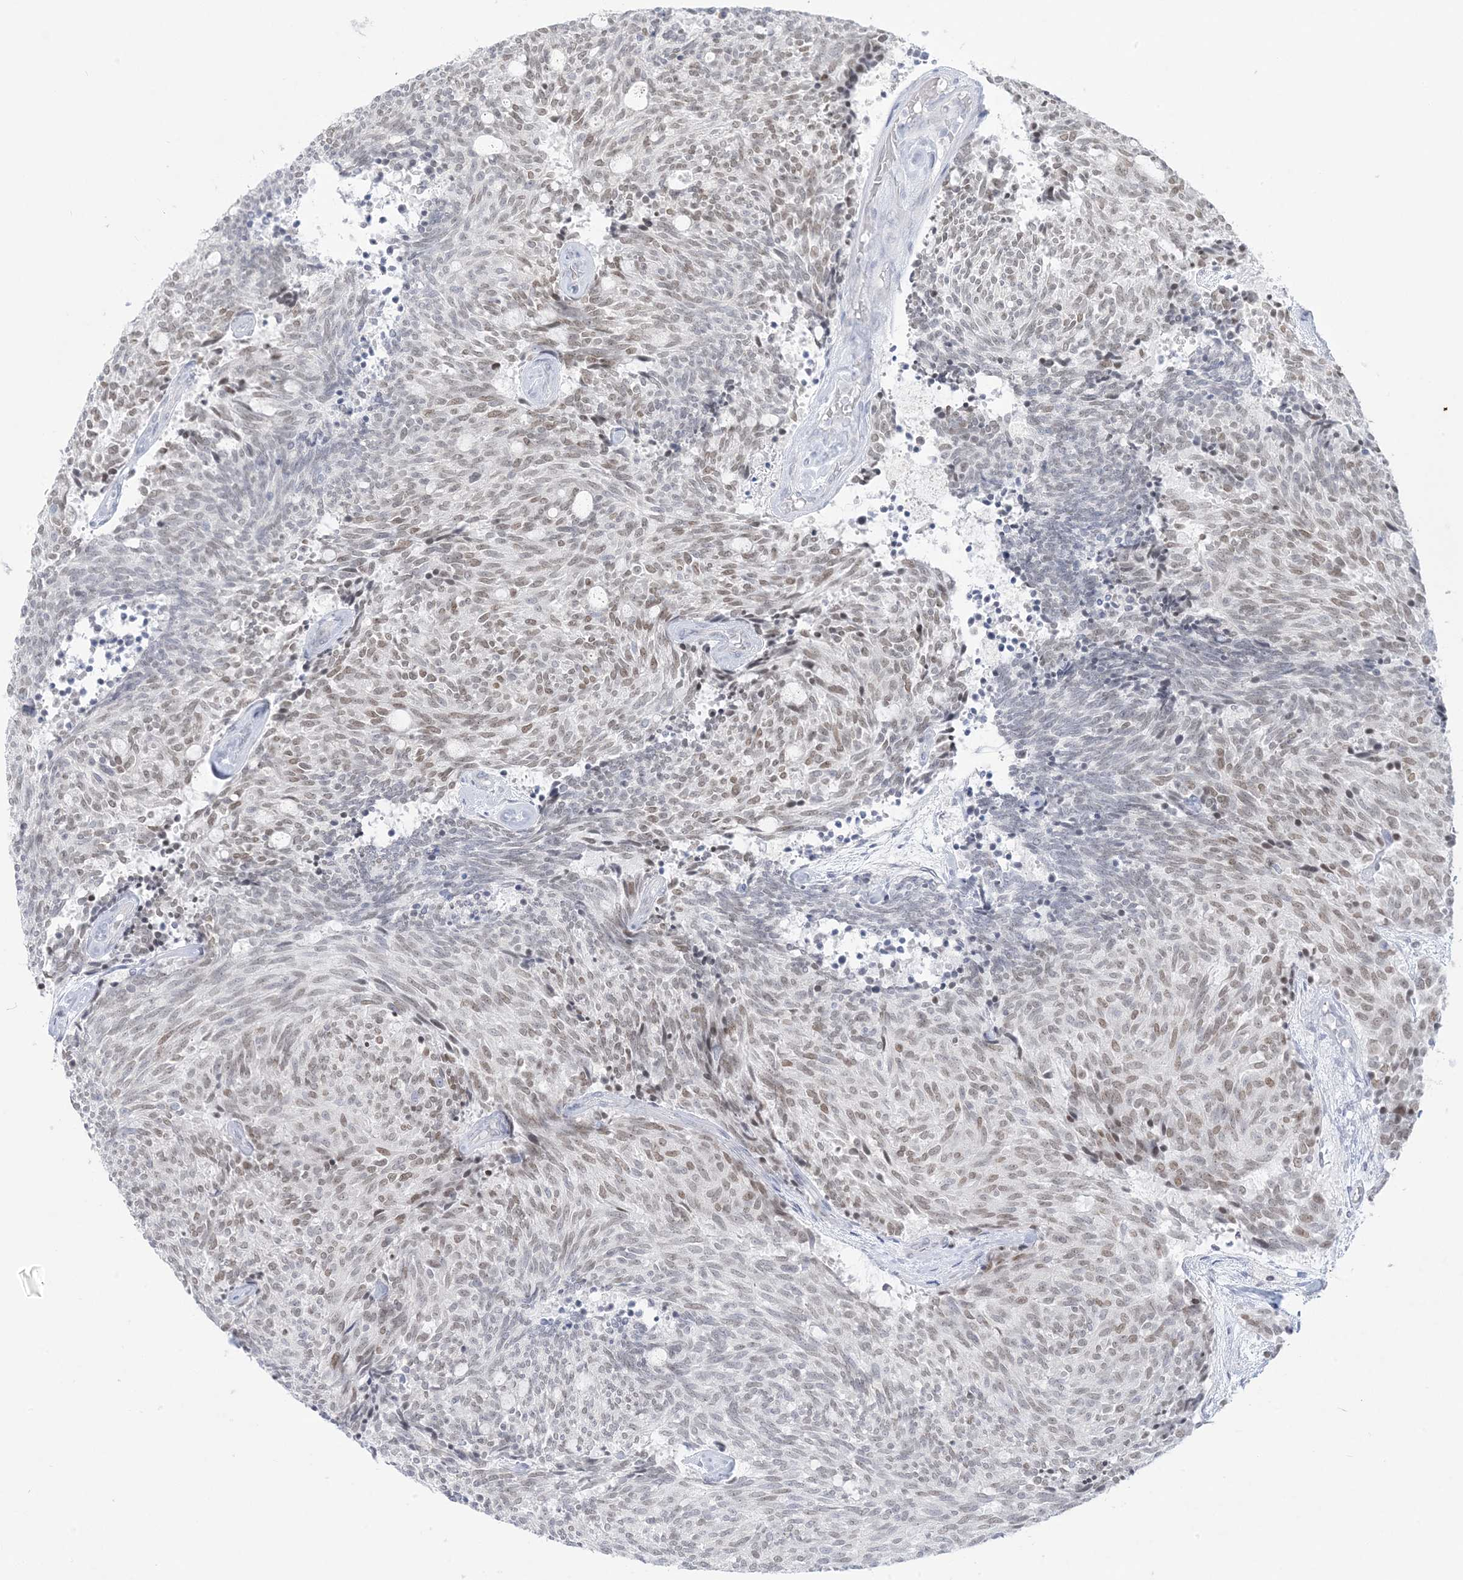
{"staining": {"intensity": "weak", "quantity": "25%-75%", "location": "nuclear"}, "tissue": "carcinoid", "cell_type": "Tumor cells", "image_type": "cancer", "snomed": [{"axis": "morphology", "description": "Carcinoid, malignant, NOS"}, {"axis": "topography", "description": "Pancreas"}], "caption": "Human carcinoid stained with a brown dye shows weak nuclear positive positivity in approximately 25%-75% of tumor cells.", "gene": "HOMEZ", "patient": {"sex": "female", "age": 54}}